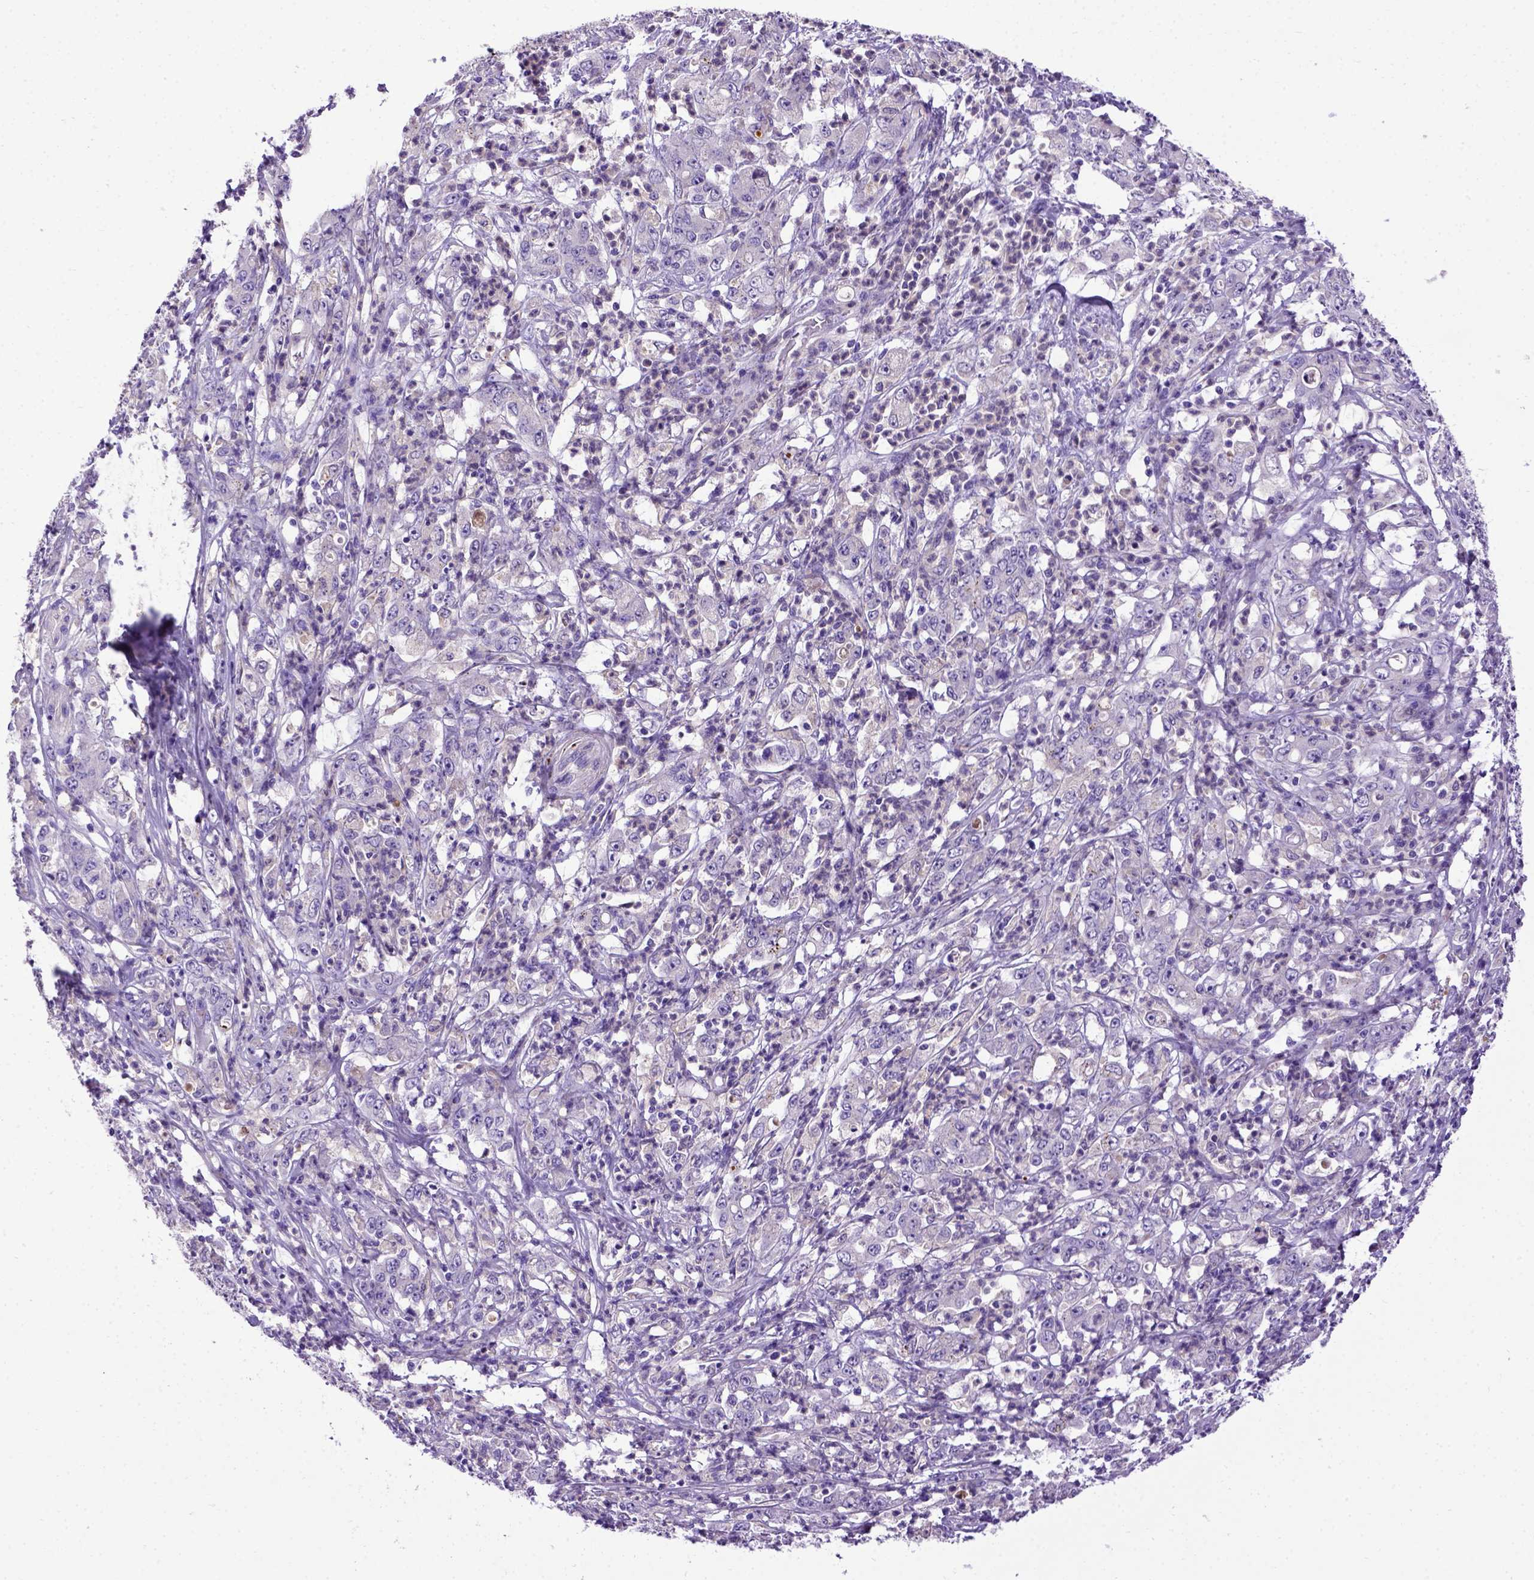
{"staining": {"intensity": "negative", "quantity": "none", "location": "none"}, "tissue": "stomach cancer", "cell_type": "Tumor cells", "image_type": "cancer", "snomed": [{"axis": "morphology", "description": "Adenocarcinoma, NOS"}, {"axis": "topography", "description": "Stomach, lower"}], "caption": "IHC of human stomach cancer exhibits no staining in tumor cells.", "gene": "ADAM12", "patient": {"sex": "female", "age": 71}}